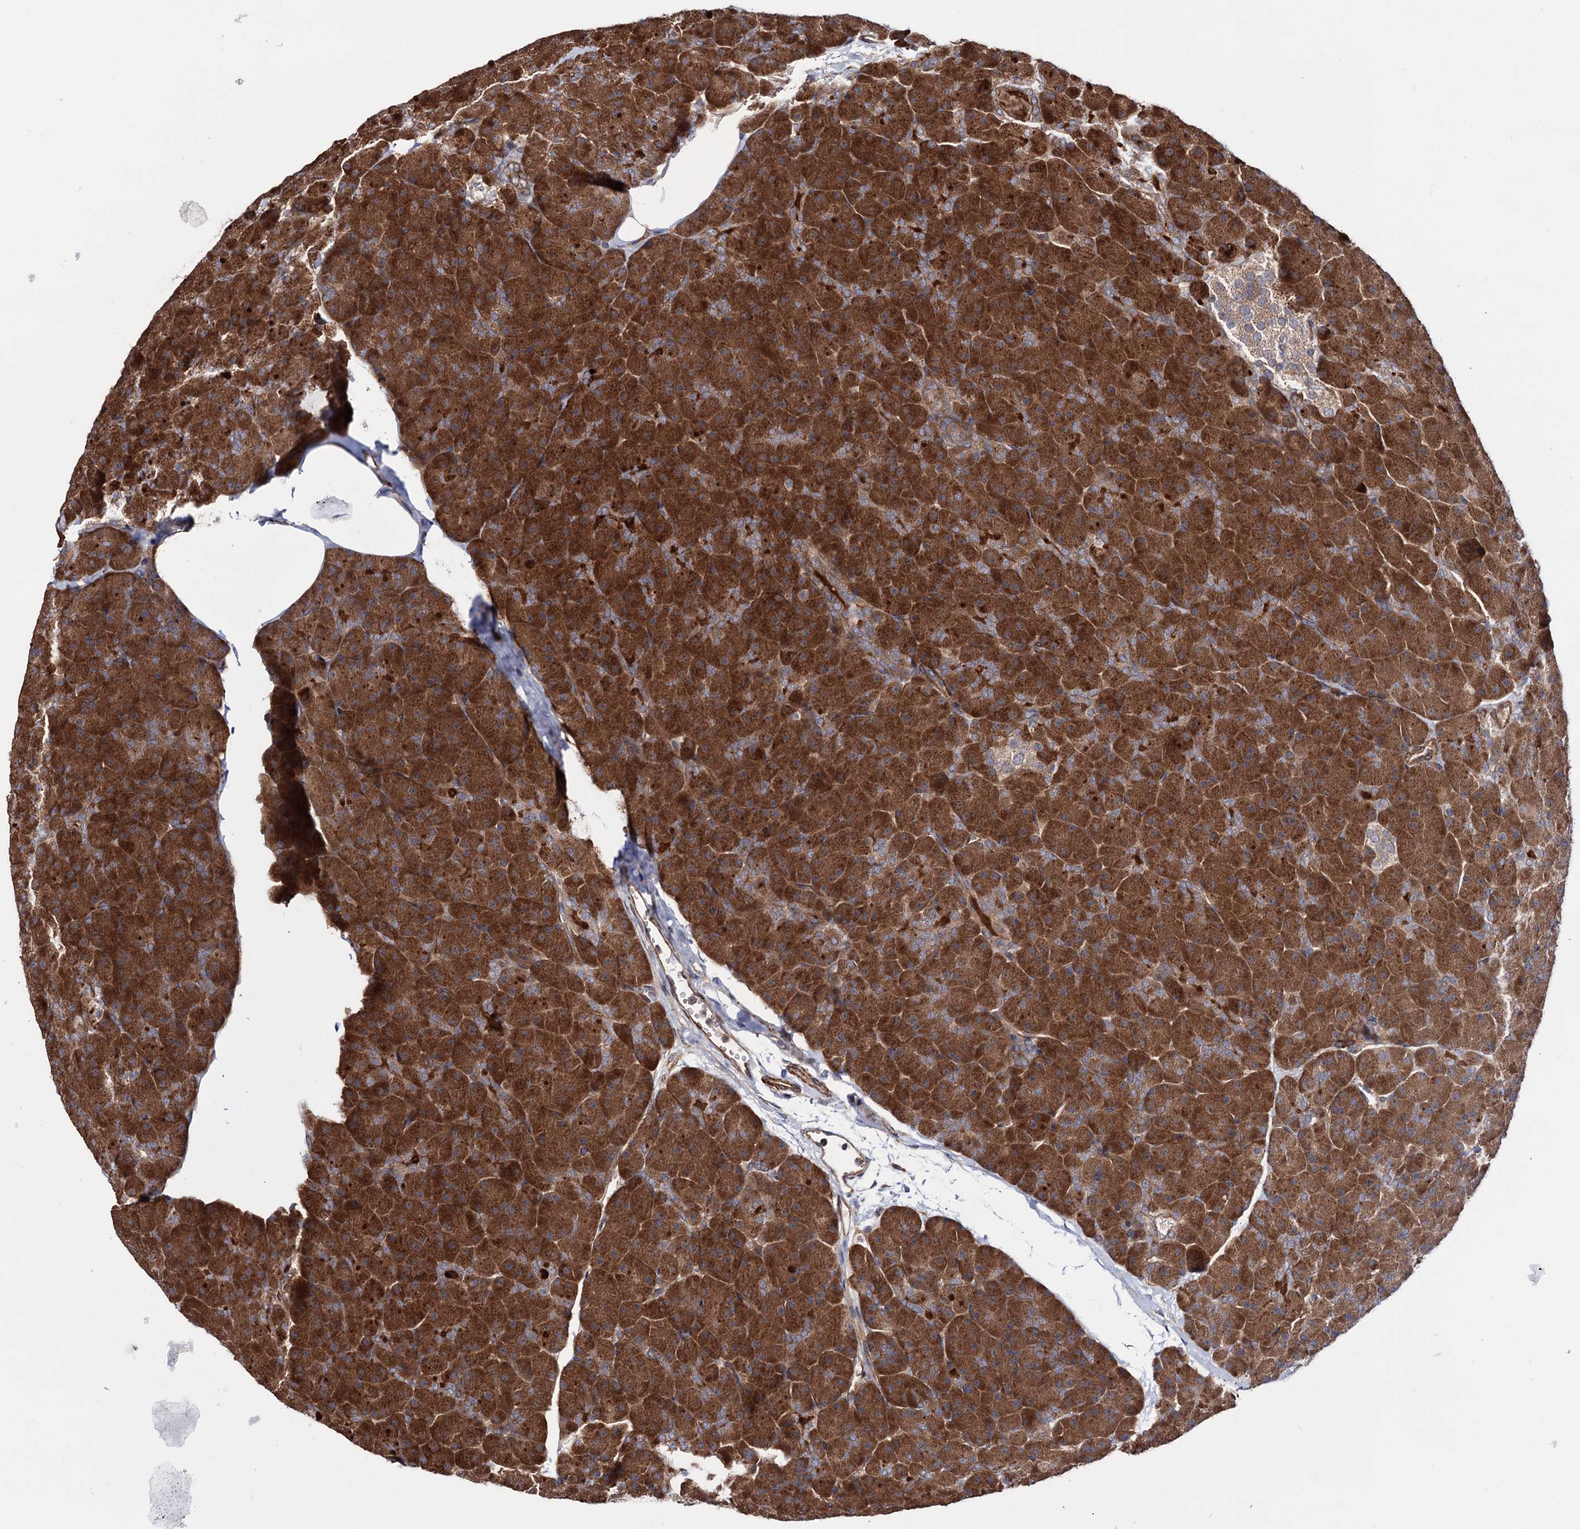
{"staining": {"intensity": "strong", "quantity": ">75%", "location": "cytoplasmic/membranous"}, "tissue": "pancreas", "cell_type": "Exocrine glandular cells", "image_type": "normal", "snomed": [{"axis": "morphology", "description": "Normal tissue, NOS"}, {"axis": "topography", "description": "Pancreas"}], "caption": "Immunohistochemical staining of benign human pancreas reveals strong cytoplasmic/membranous protein positivity in approximately >75% of exocrine glandular cells. Nuclei are stained in blue.", "gene": "FERMT2", "patient": {"sex": "male", "age": 36}}